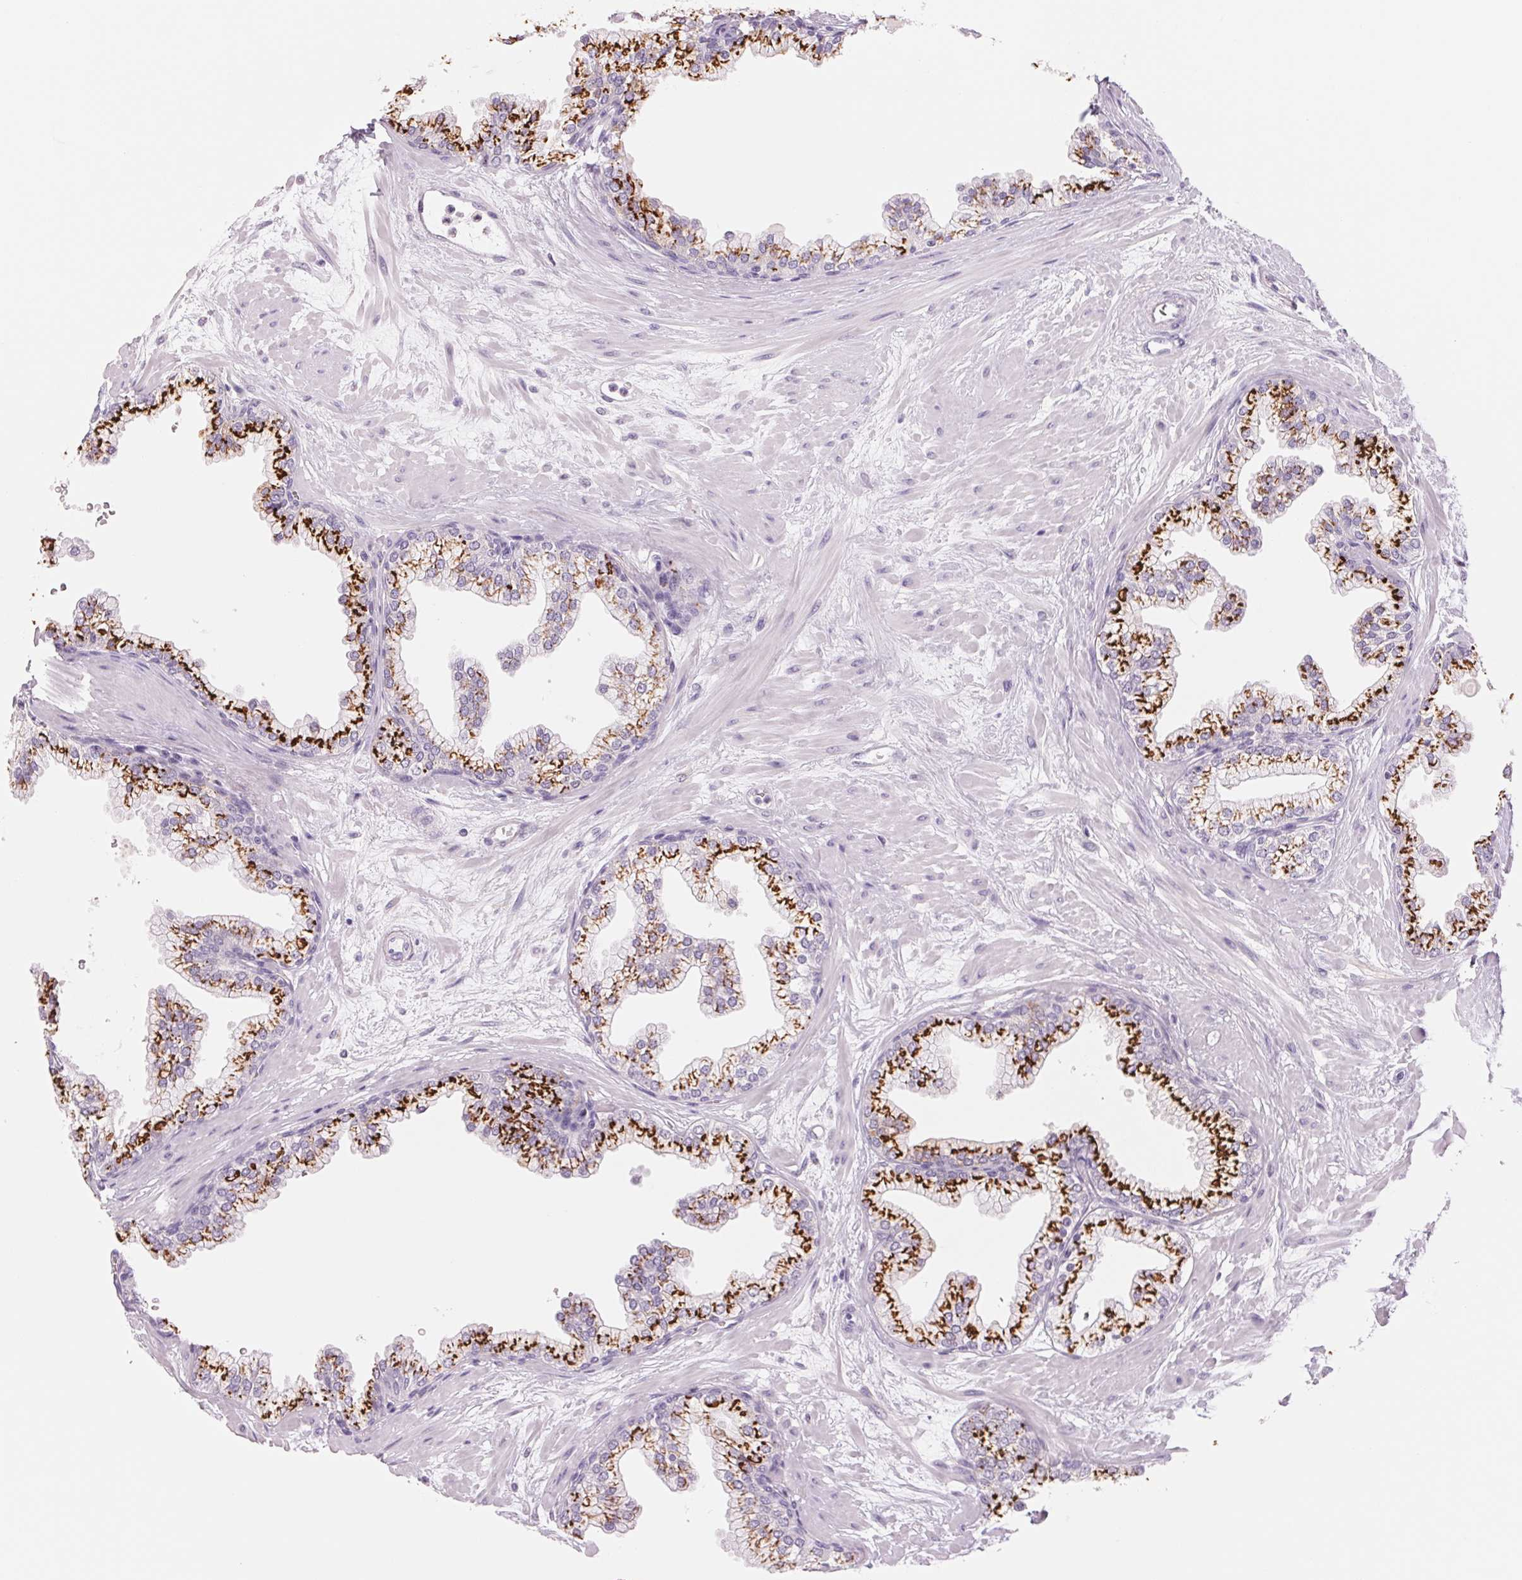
{"staining": {"intensity": "strong", "quantity": ">75%", "location": "cytoplasmic/membranous"}, "tissue": "prostate", "cell_type": "Glandular cells", "image_type": "normal", "snomed": [{"axis": "morphology", "description": "Normal tissue, NOS"}, {"axis": "topography", "description": "Prostate"}, {"axis": "topography", "description": "Peripheral nerve tissue"}], "caption": "Protein staining shows strong cytoplasmic/membranous expression in approximately >75% of glandular cells in normal prostate.", "gene": "GALNT7", "patient": {"sex": "male", "age": 61}}